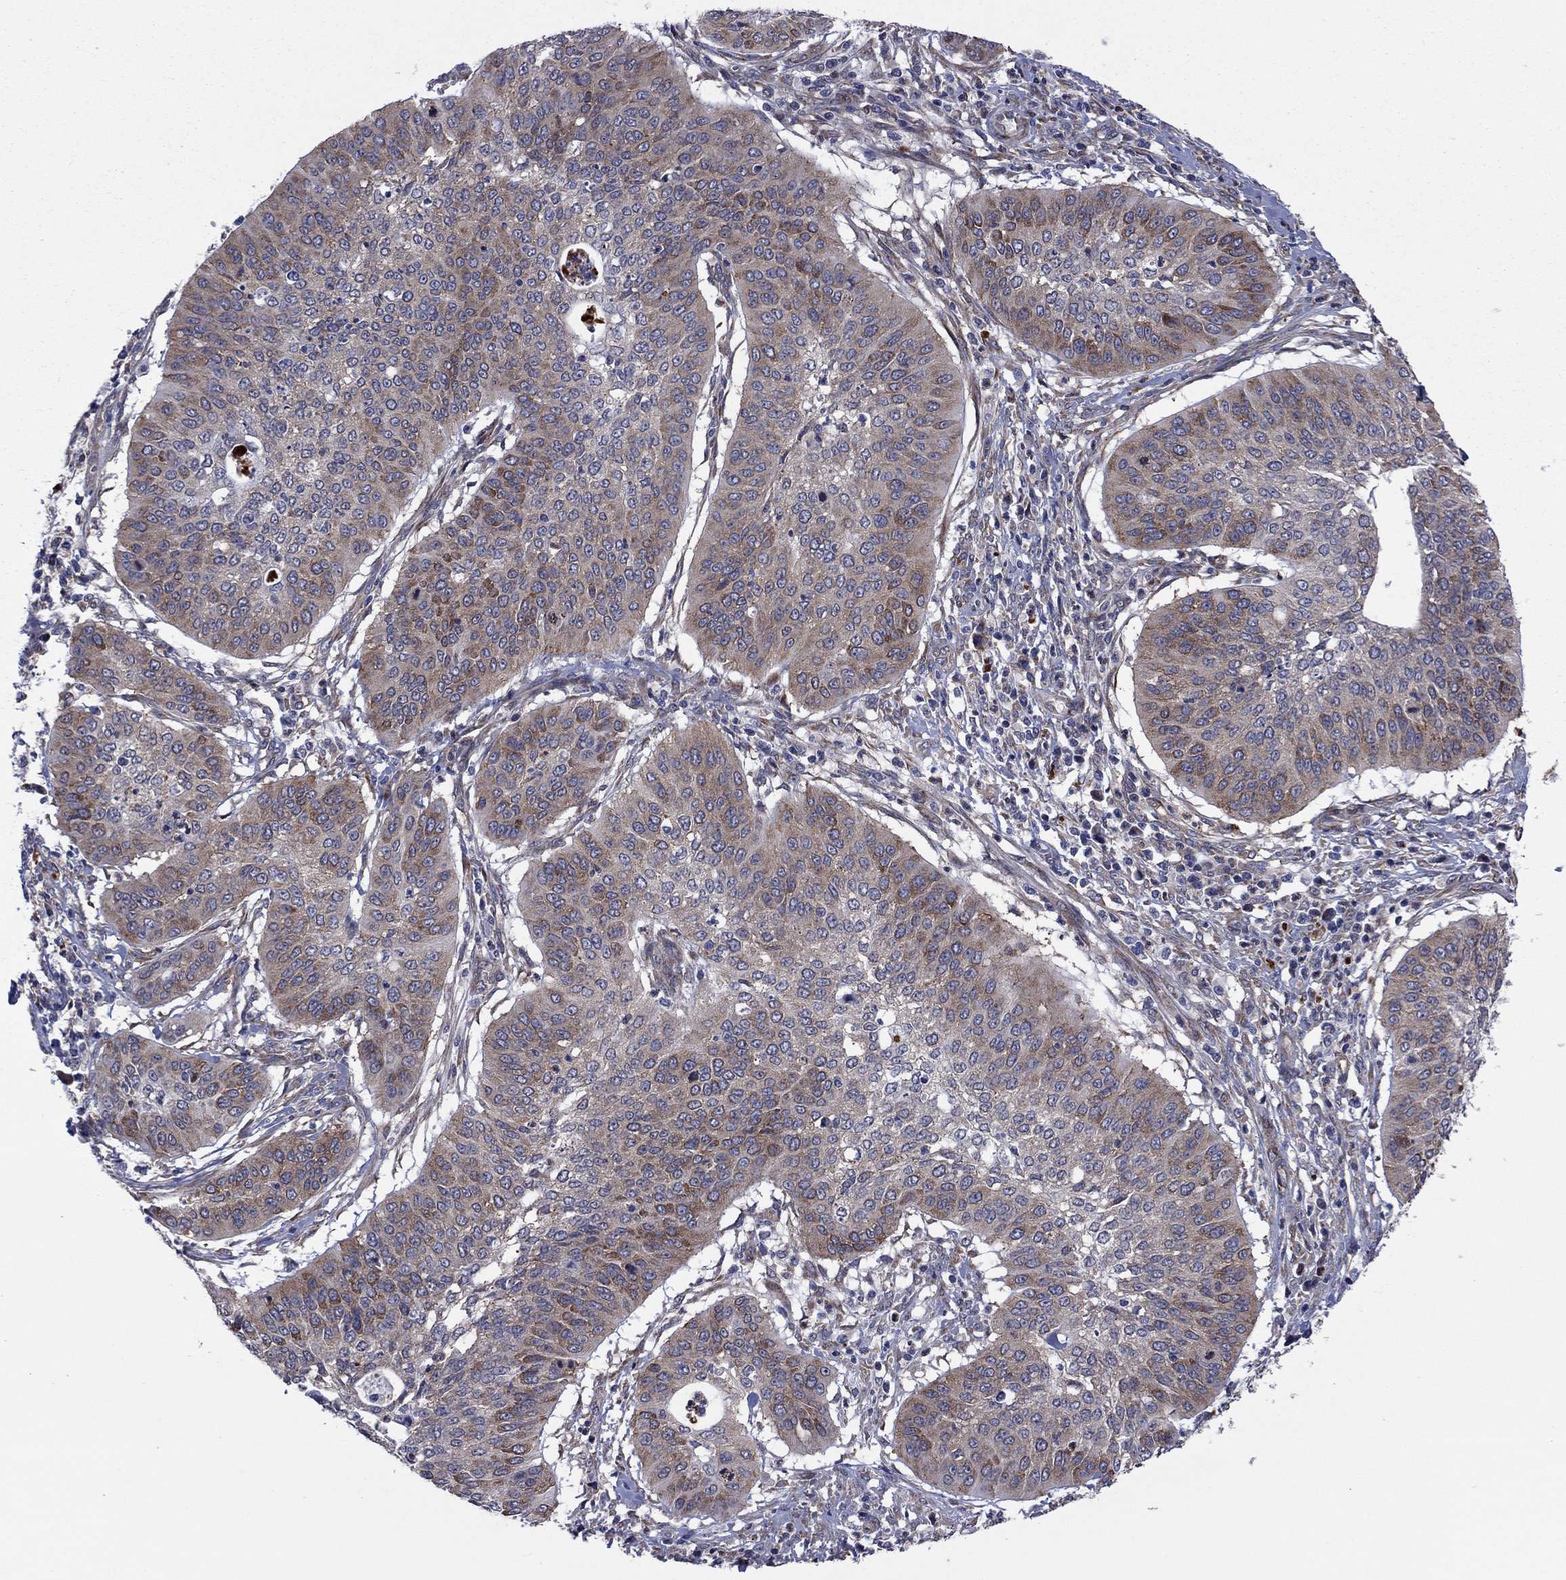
{"staining": {"intensity": "strong", "quantity": "<25%", "location": "cytoplasmic/membranous"}, "tissue": "cervical cancer", "cell_type": "Tumor cells", "image_type": "cancer", "snomed": [{"axis": "morphology", "description": "Normal tissue, NOS"}, {"axis": "morphology", "description": "Squamous cell carcinoma, NOS"}, {"axis": "topography", "description": "Cervix"}], "caption": "This is a micrograph of immunohistochemistry staining of cervical cancer (squamous cell carcinoma), which shows strong staining in the cytoplasmic/membranous of tumor cells.", "gene": "GPR155", "patient": {"sex": "female", "age": 39}}